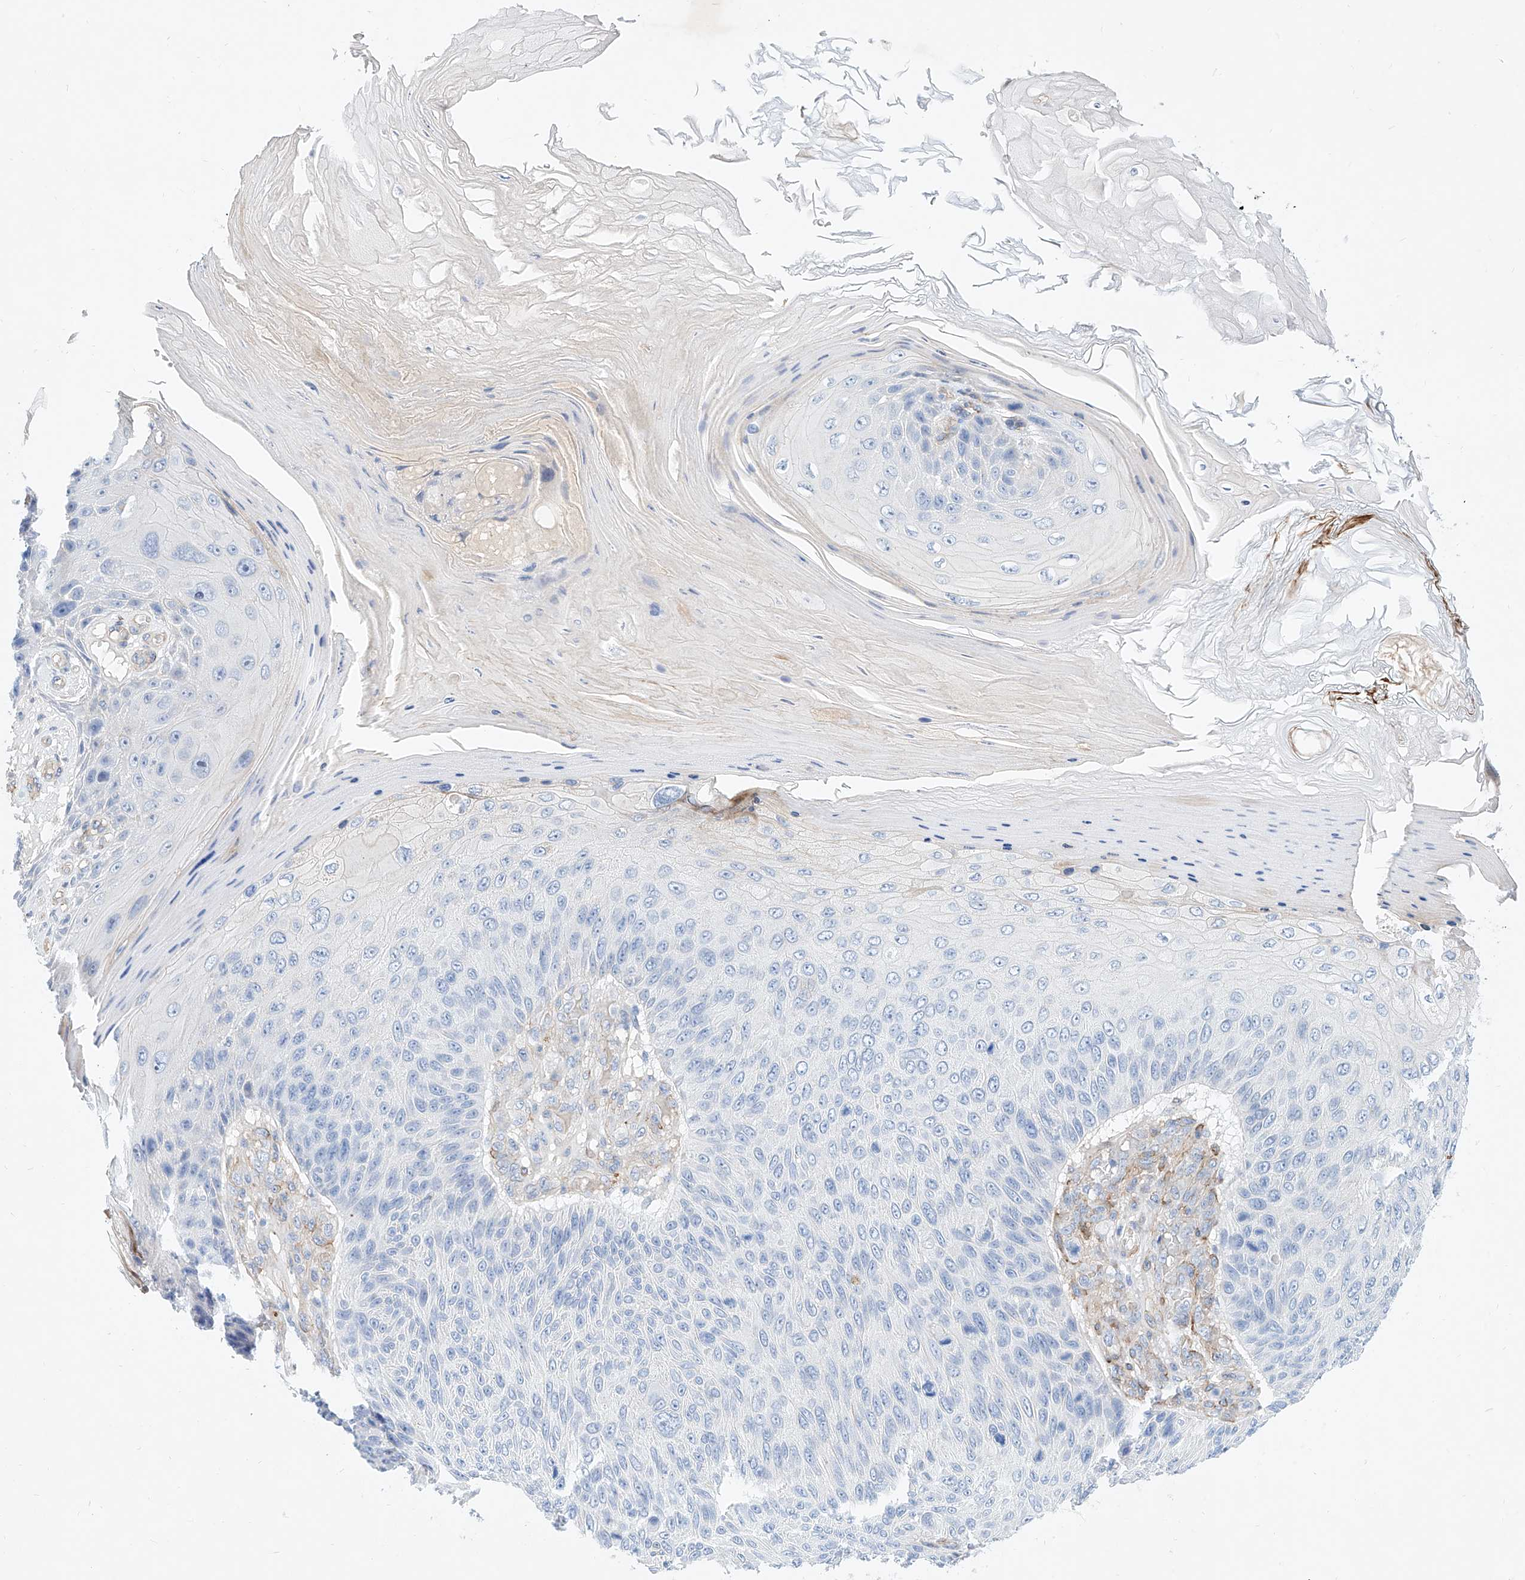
{"staining": {"intensity": "negative", "quantity": "none", "location": "none"}, "tissue": "skin cancer", "cell_type": "Tumor cells", "image_type": "cancer", "snomed": [{"axis": "morphology", "description": "Squamous cell carcinoma, NOS"}, {"axis": "topography", "description": "Skin"}], "caption": "DAB immunohistochemical staining of skin squamous cell carcinoma shows no significant expression in tumor cells.", "gene": "SBSPON", "patient": {"sex": "female", "age": 88}}